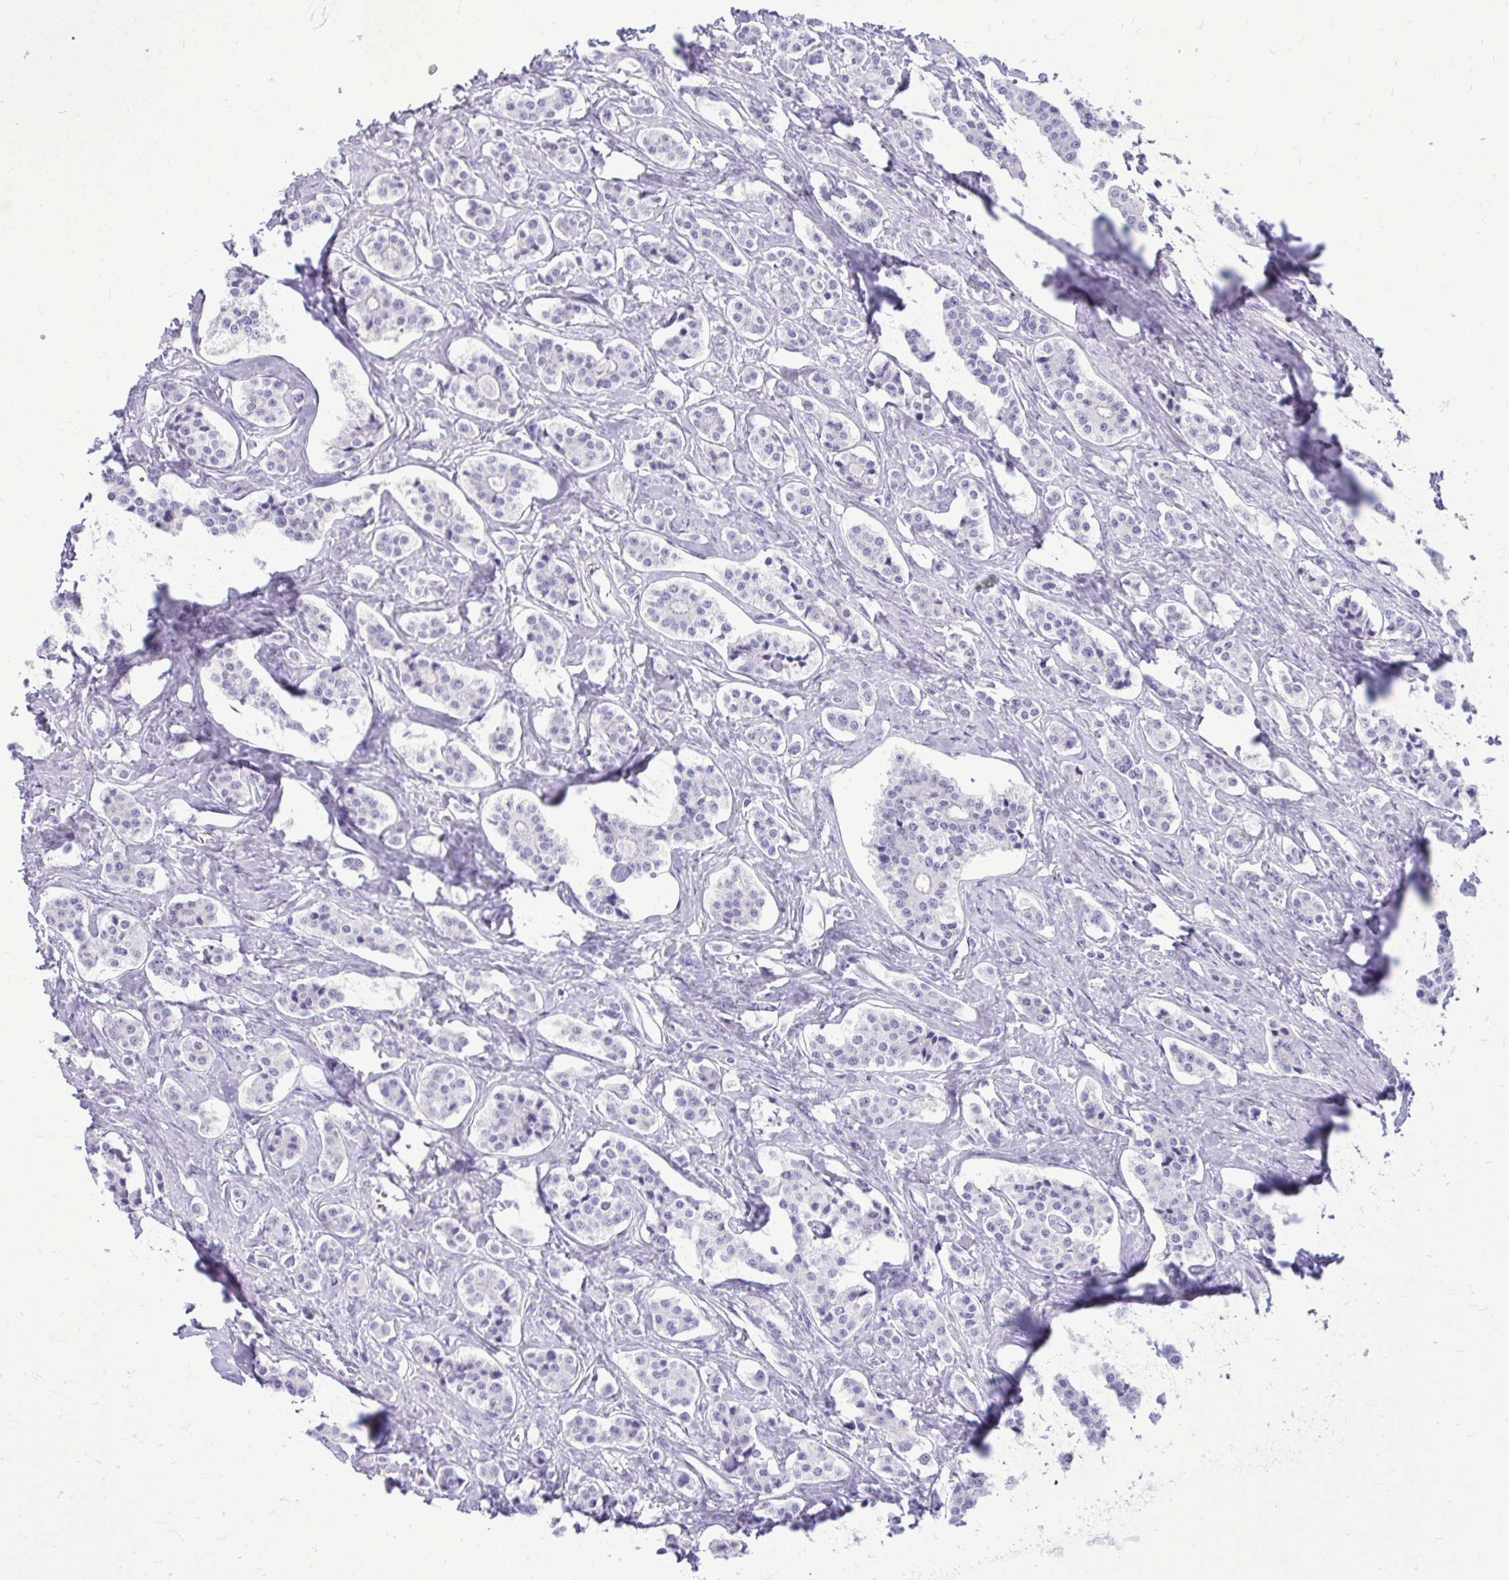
{"staining": {"intensity": "negative", "quantity": "none", "location": "none"}, "tissue": "carcinoid", "cell_type": "Tumor cells", "image_type": "cancer", "snomed": [{"axis": "morphology", "description": "Carcinoid, malignant, NOS"}, {"axis": "topography", "description": "Small intestine"}], "caption": "Human carcinoid stained for a protein using IHC shows no positivity in tumor cells.", "gene": "BCL6B", "patient": {"sex": "male", "age": 63}}